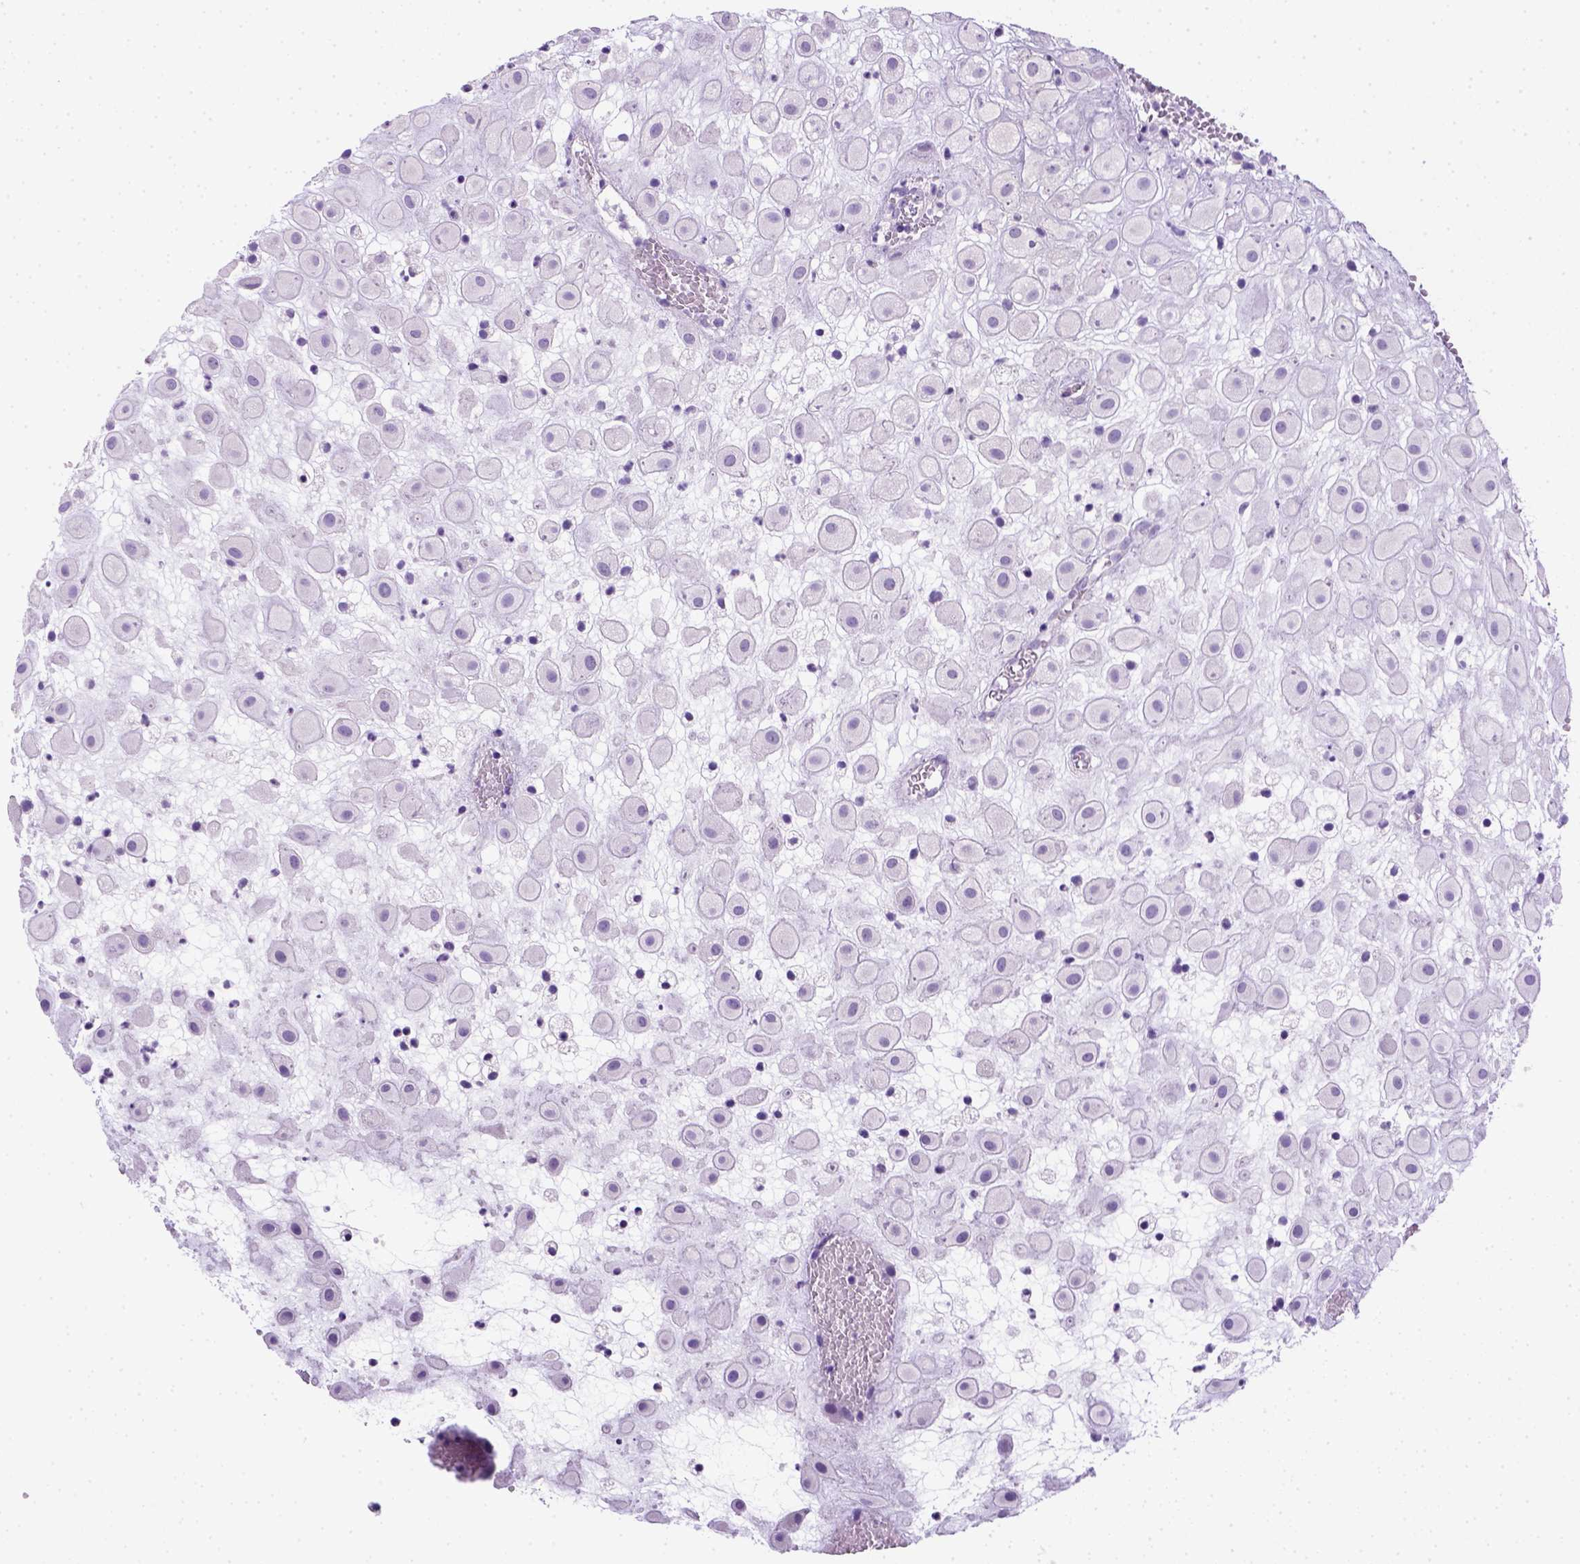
{"staining": {"intensity": "negative", "quantity": "none", "location": "none"}, "tissue": "placenta", "cell_type": "Decidual cells", "image_type": "normal", "snomed": [{"axis": "morphology", "description": "Normal tissue, NOS"}, {"axis": "topography", "description": "Placenta"}], "caption": "Decidual cells are negative for protein expression in normal human placenta. (DAB IHC visualized using brightfield microscopy, high magnification).", "gene": "KRT71", "patient": {"sex": "female", "age": 24}}